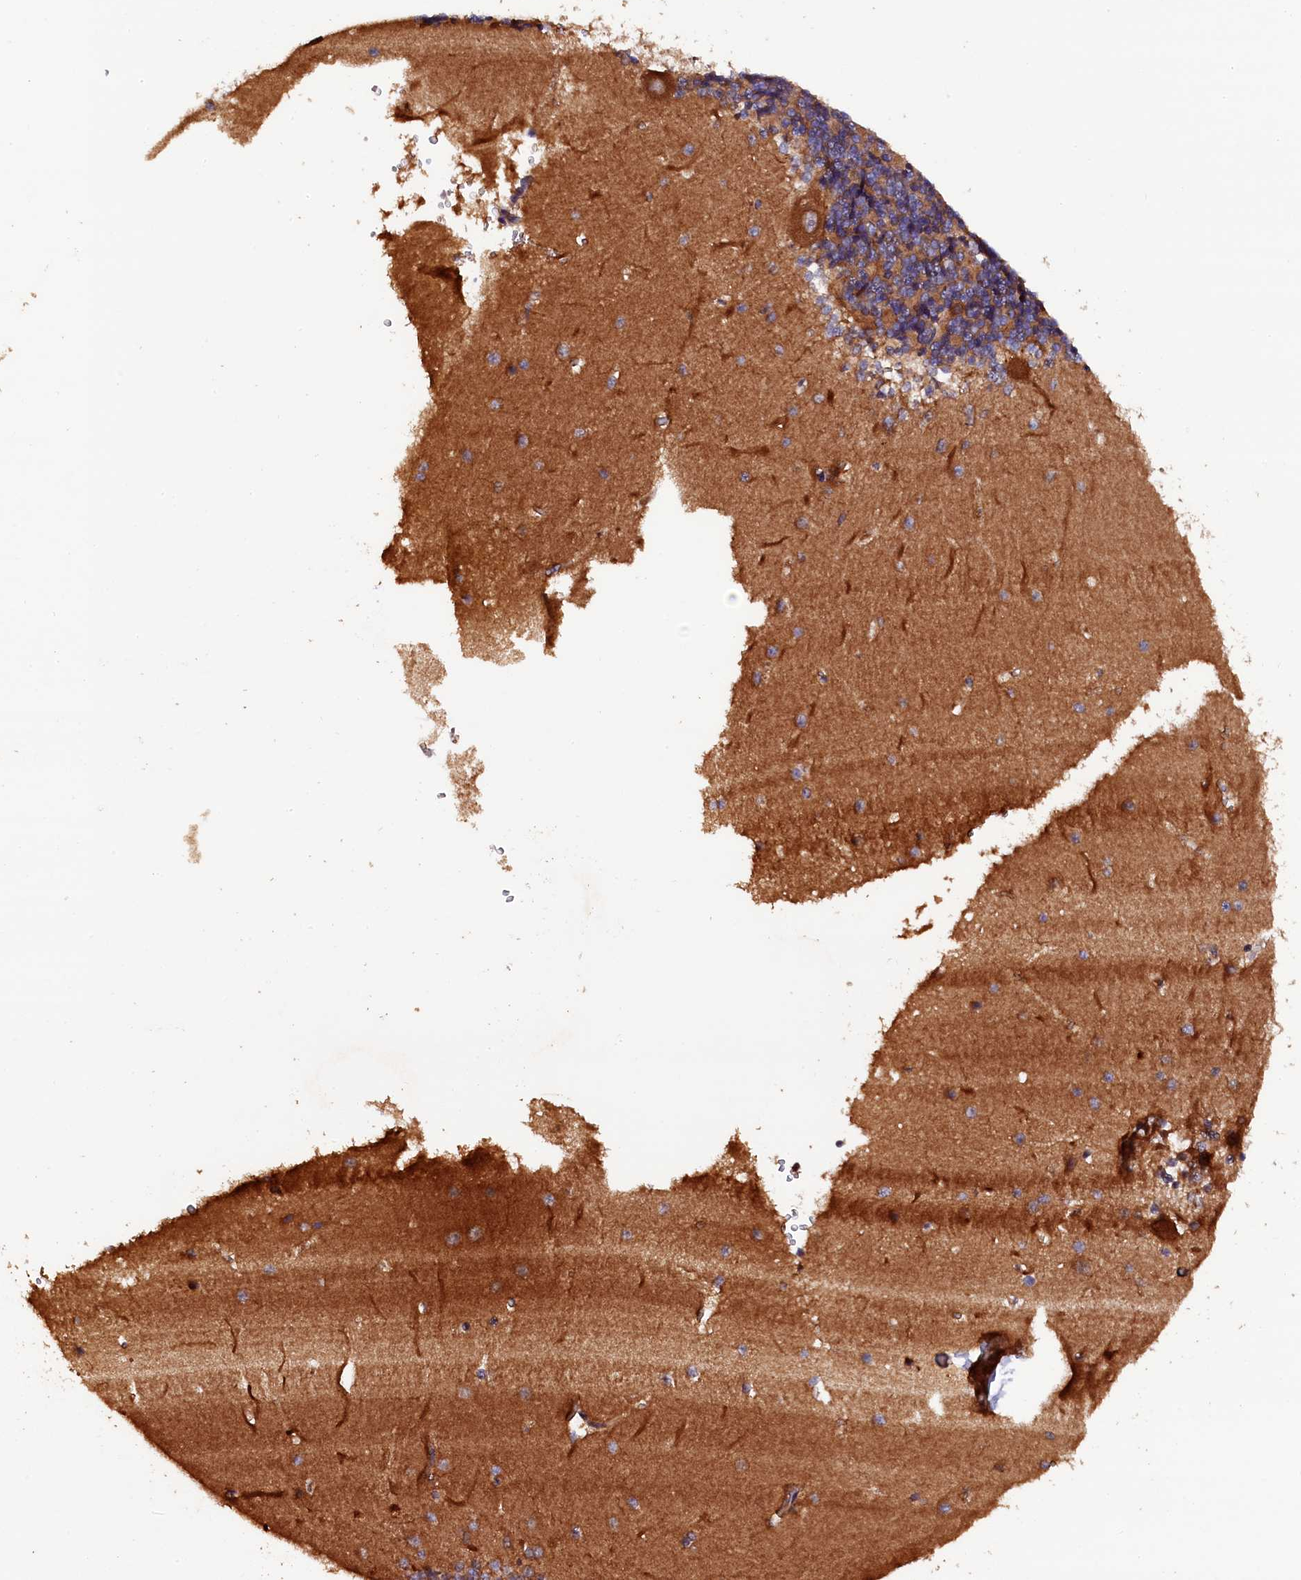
{"staining": {"intensity": "moderate", "quantity": "25%-75%", "location": "cytoplasmic/membranous"}, "tissue": "cerebellum", "cell_type": "Cells in granular layer", "image_type": "normal", "snomed": [{"axis": "morphology", "description": "Normal tissue, NOS"}, {"axis": "topography", "description": "Cerebellum"}], "caption": "Brown immunohistochemical staining in normal human cerebellum reveals moderate cytoplasmic/membranous expression in about 25%-75% of cells in granular layer.", "gene": "KLC2", "patient": {"sex": "male", "age": 37}}